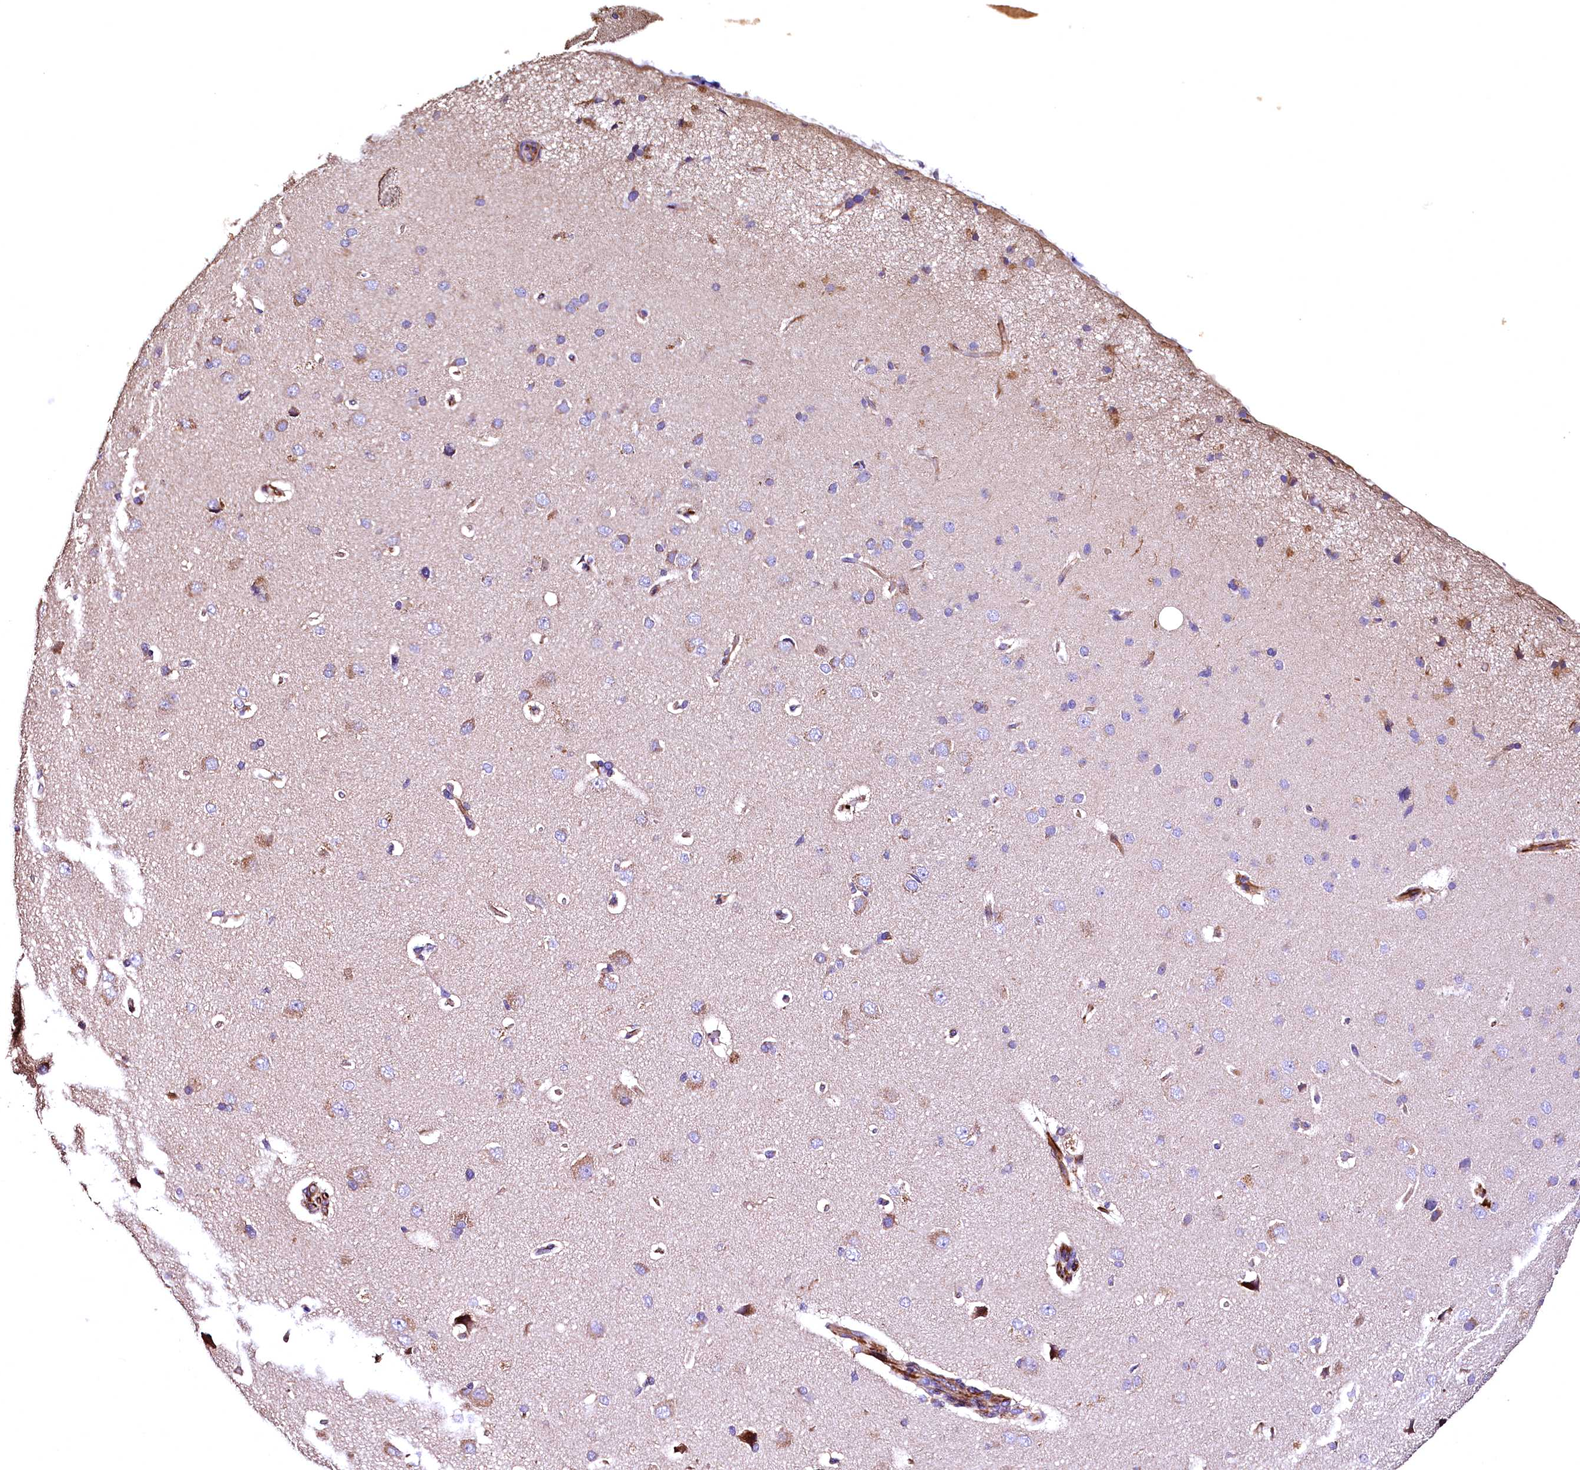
{"staining": {"intensity": "moderate", "quantity": "25%-75%", "location": "cytoplasmic/membranous"}, "tissue": "cerebral cortex", "cell_type": "Endothelial cells", "image_type": "normal", "snomed": [{"axis": "morphology", "description": "Normal tissue, NOS"}, {"axis": "topography", "description": "Cerebral cortex"}], "caption": "Immunohistochemistry (IHC) of normal cerebral cortex displays medium levels of moderate cytoplasmic/membranous positivity in about 25%-75% of endothelial cells.", "gene": "RASSF1", "patient": {"sex": "male", "age": 62}}